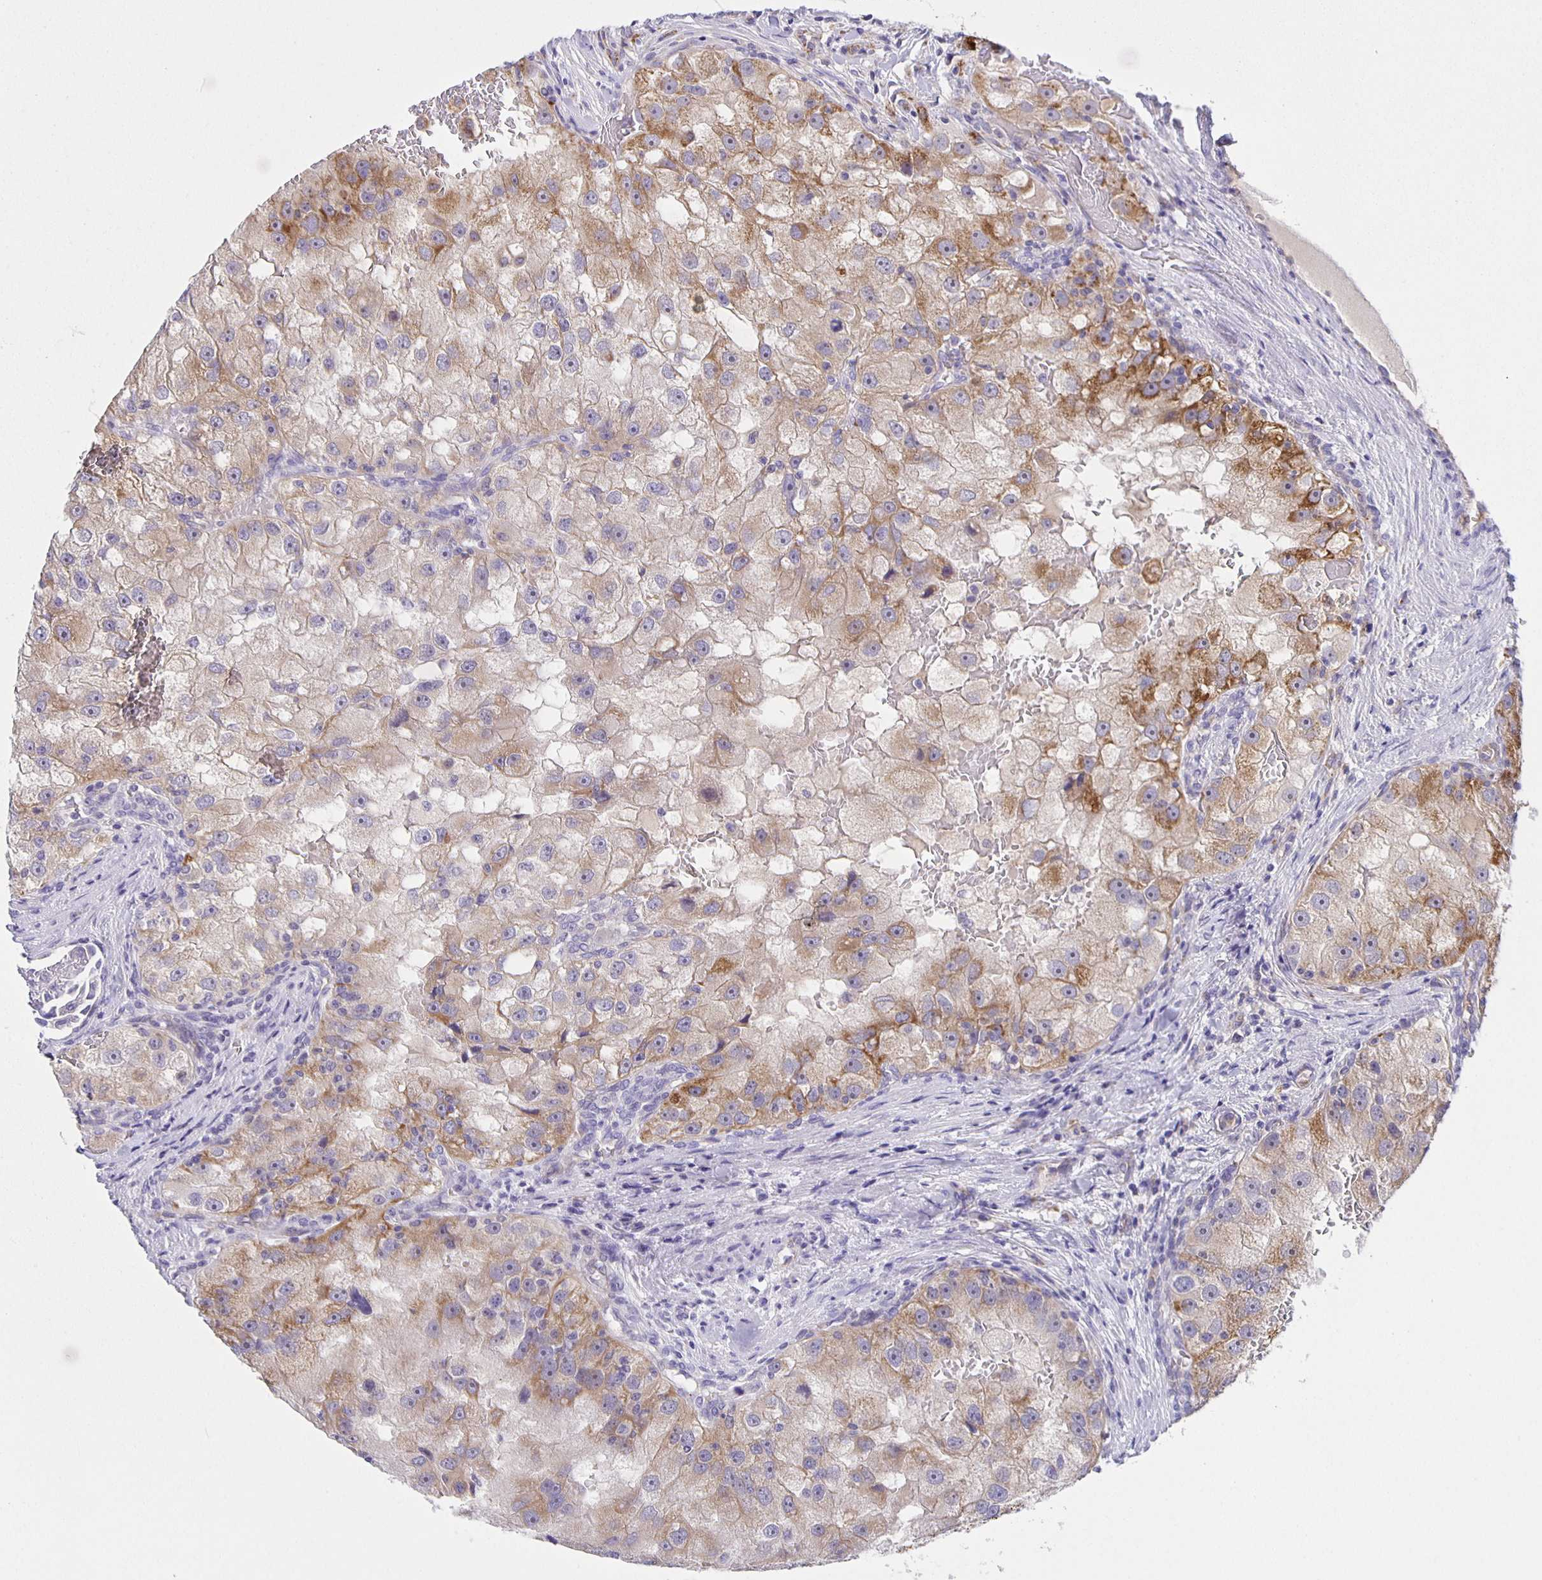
{"staining": {"intensity": "moderate", "quantity": "<25%", "location": "cytoplasmic/membranous"}, "tissue": "renal cancer", "cell_type": "Tumor cells", "image_type": "cancer", "snomed": [{"axis": "morphology", "description": "Adenocarcinoma, NOS"}, {"axis": "topography", "description": "Kidney"}], "caption": "The photomicrograph demonstrates staining of adenocarcinoma (renal), revealing moderate cytoplasmic/membranous protein staining (brown color) within tumor cells.", "gene": "JMJD4", "patient": {"sex": "male", "age": 63}}